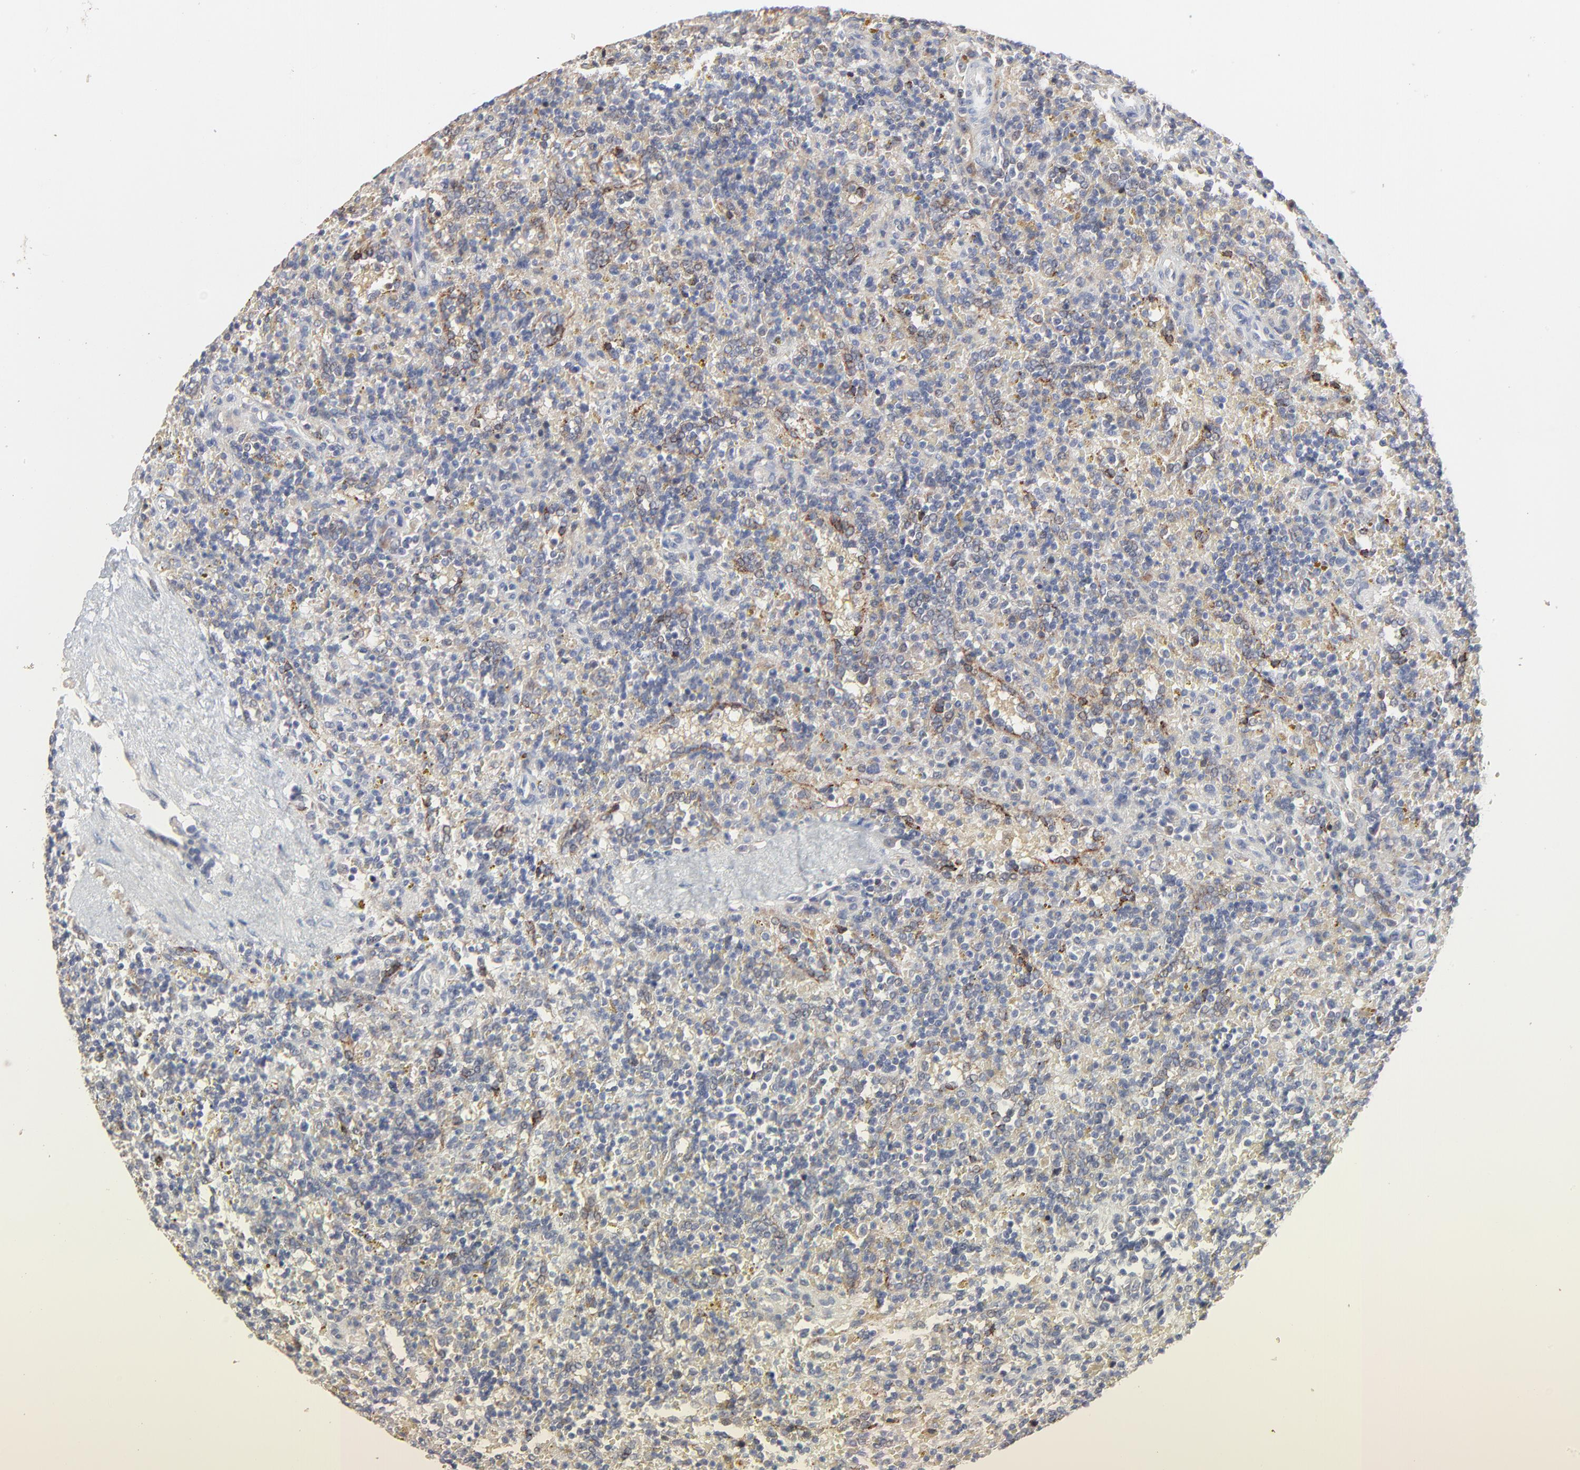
{"staining": {"intensity": "negative", "quantity": "none", "location": "none"}, "tissue": "lymphoma", "cell_type": "Tumor cells", "image_type": "cancer", "snomed": [{"axis": "morphology", "description": "Malignant lymphoma, non-Hodgkin's type, Low grade"}, {"axis": "topography", "description": "Spleen"}], "caption": "The image demonstrates no staining of tumor cells in malignant lymphoma, non-Hodgkin's type (low-grade). (DAB (3,3'-diaminobenzidine) immunohistochemistry visualized using brightfield microscopy, high magnification).", "gene": "FANCB", "patient": {"sex": "male", "age": 67}}